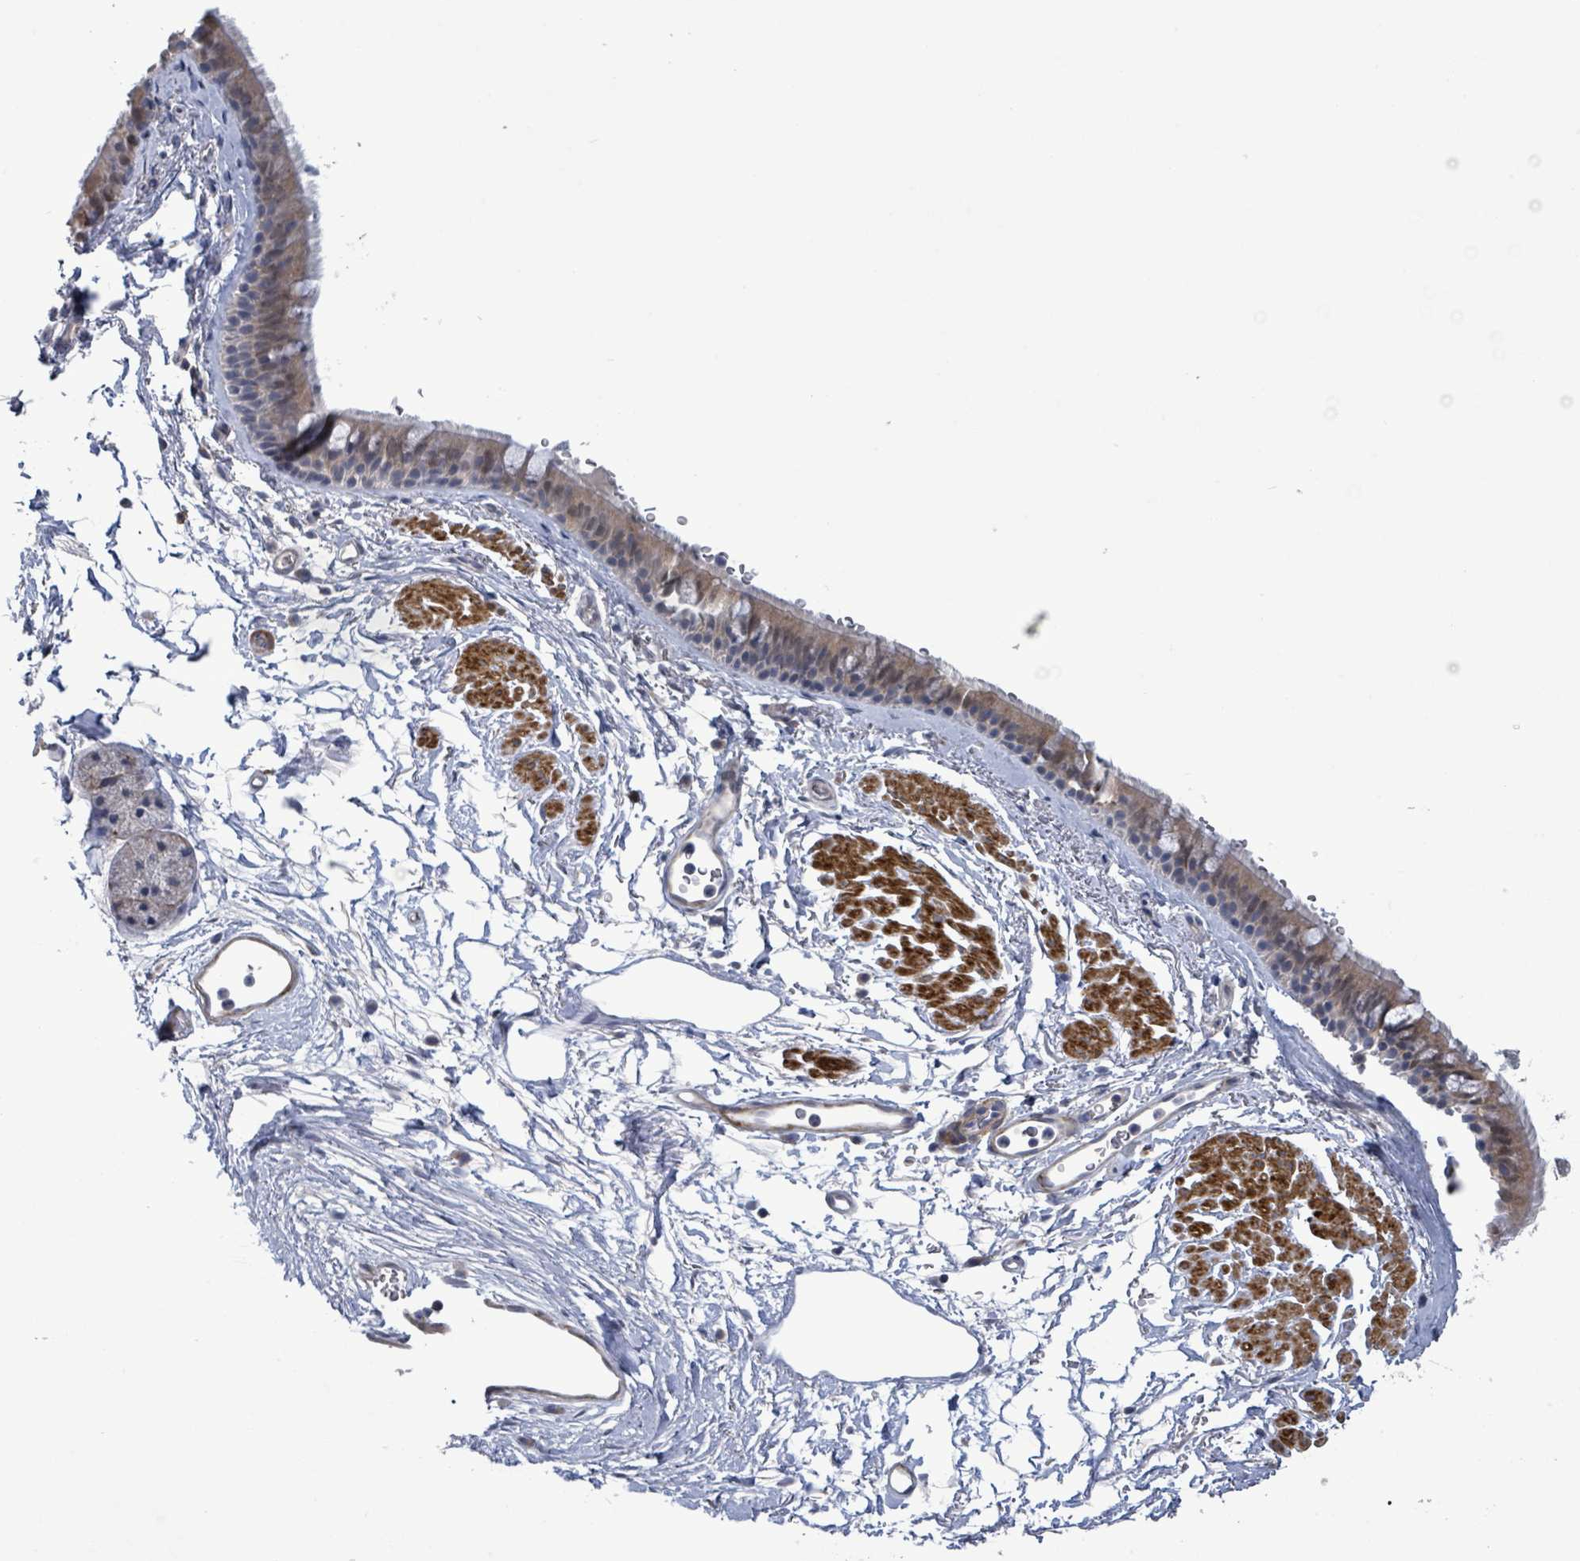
{"staining": {"intensity": "weak", "quantity": "25%-75%", "location": "cytoplasmic/membranous"}, "tissue": "bronchus", "cell_type": "Respiratory epithelial cells", "image_type": "normal", "snomed": [{"axis": "morphology", "description": "Normal tissue, NOS"}, {"axis": "topography", "description": "Lymph node"}, {"axis": "topography", "description": "Cartilage tissue"}, {"axis": "topography", "description": "Bronchus"}], "caption": "An immunohistochemistry (IHC) histopathology image of normal tissue is shown. Protein staining in brown labels weak cytoplasmic/membranous positivity in bronchus within respiratory epithelial cells. Using DAB (brown) and hematoxylin (blue) stains, captured at high magnification using brightfield microscopy.", "gene": "AMMECR1", "patient": {"sex": "female", "age": 70}}